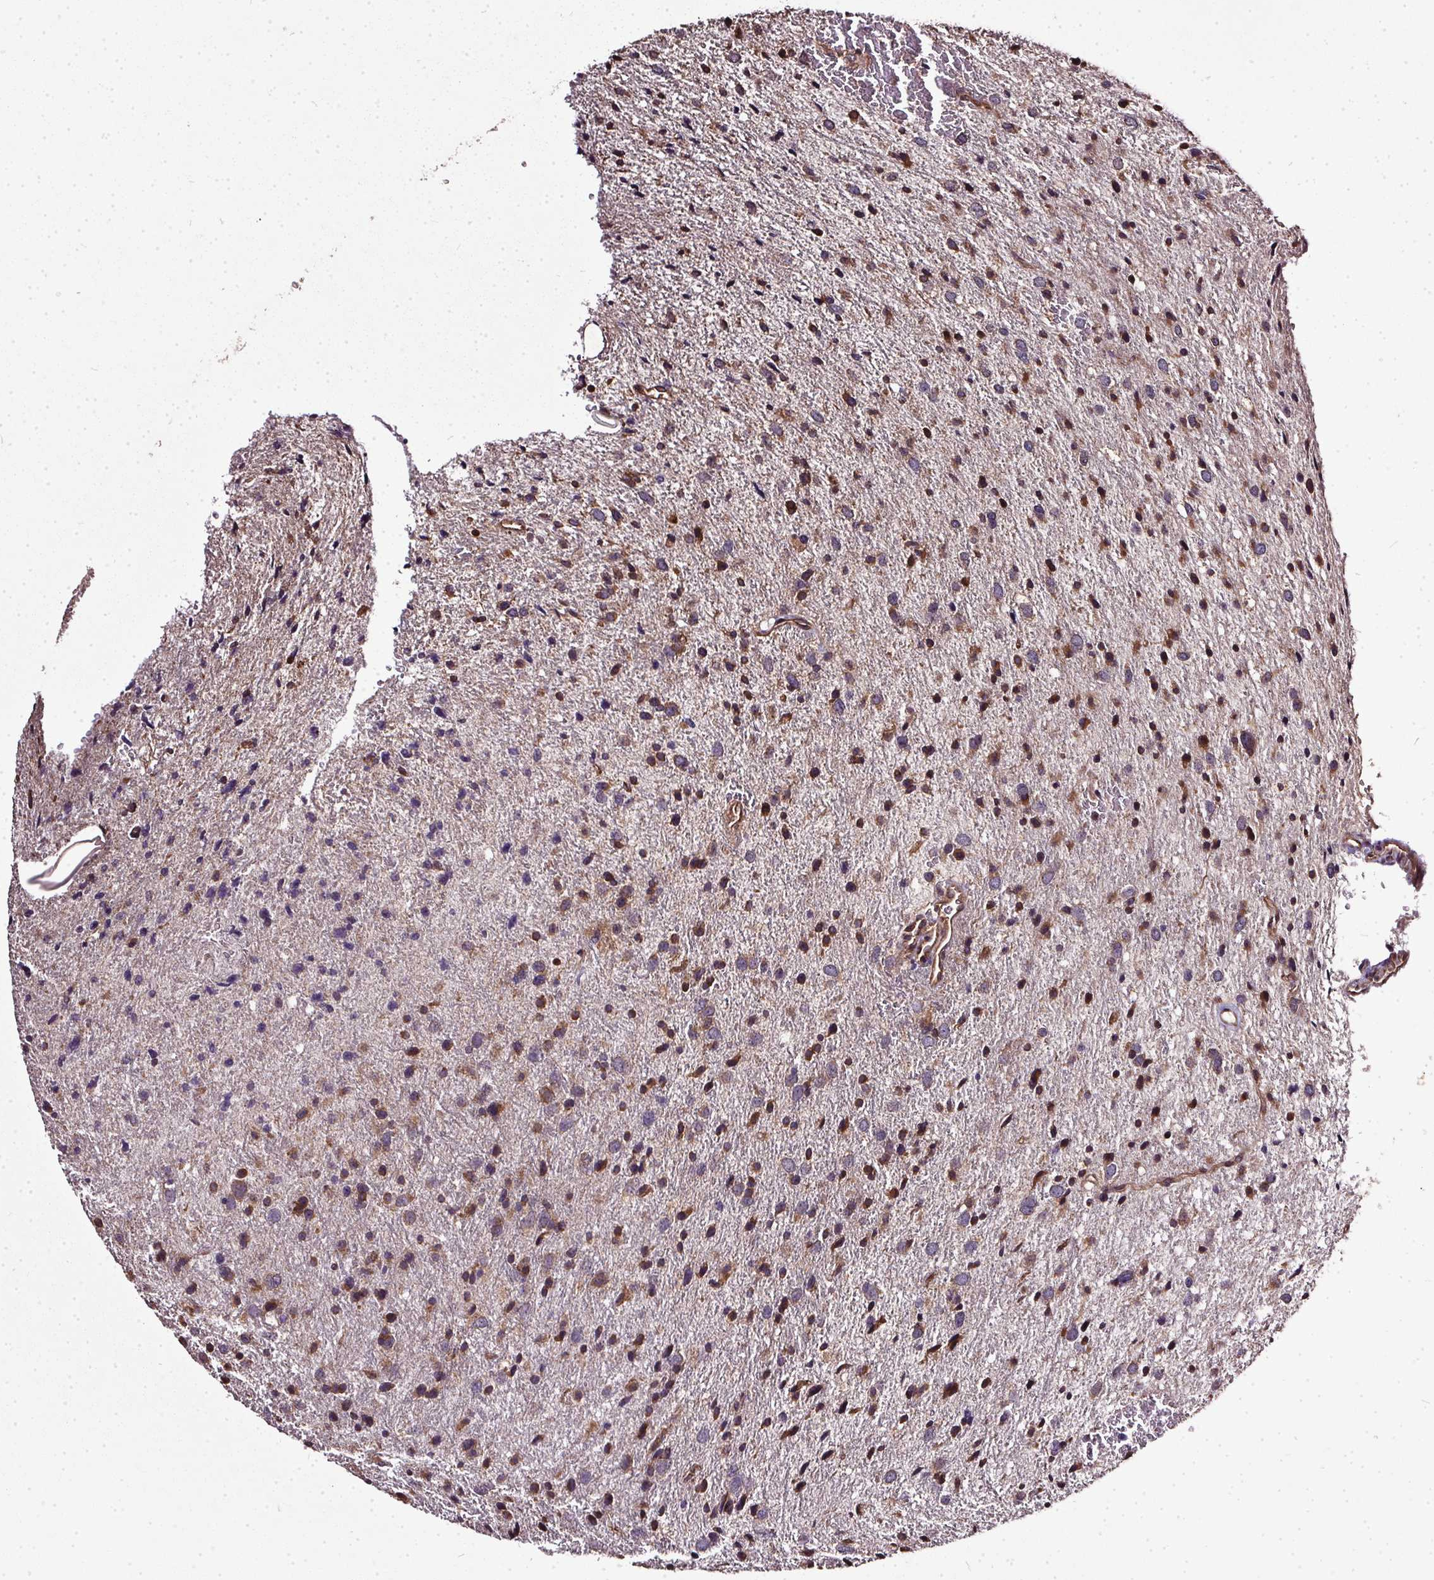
{"staining": {"intensity": "strong", "quantity": ">75%", "location": "cytoplasmic/membranous"}, "tissue": "glioma", "cell_type": "Tumor cells", "image_type": "cancer", "snomed": [{"axis": "morphology", "description": "Glioma, malignant, Low grade"}, {"axis": "topography", "description": "Brain"}], "caption": "Protein staining of glioma tissue displays strong cytoplasmic/membranous positivity in approximately >75% of tumor cells. The staining is performed using DAB (3,3'-diaminobenzidine) brown chromogen to label protein expression. The nuclei are counter-stained blue using hematoxylin.", "gene": "EIF2S1", "patient": {"sex": "female", "age": 55}}